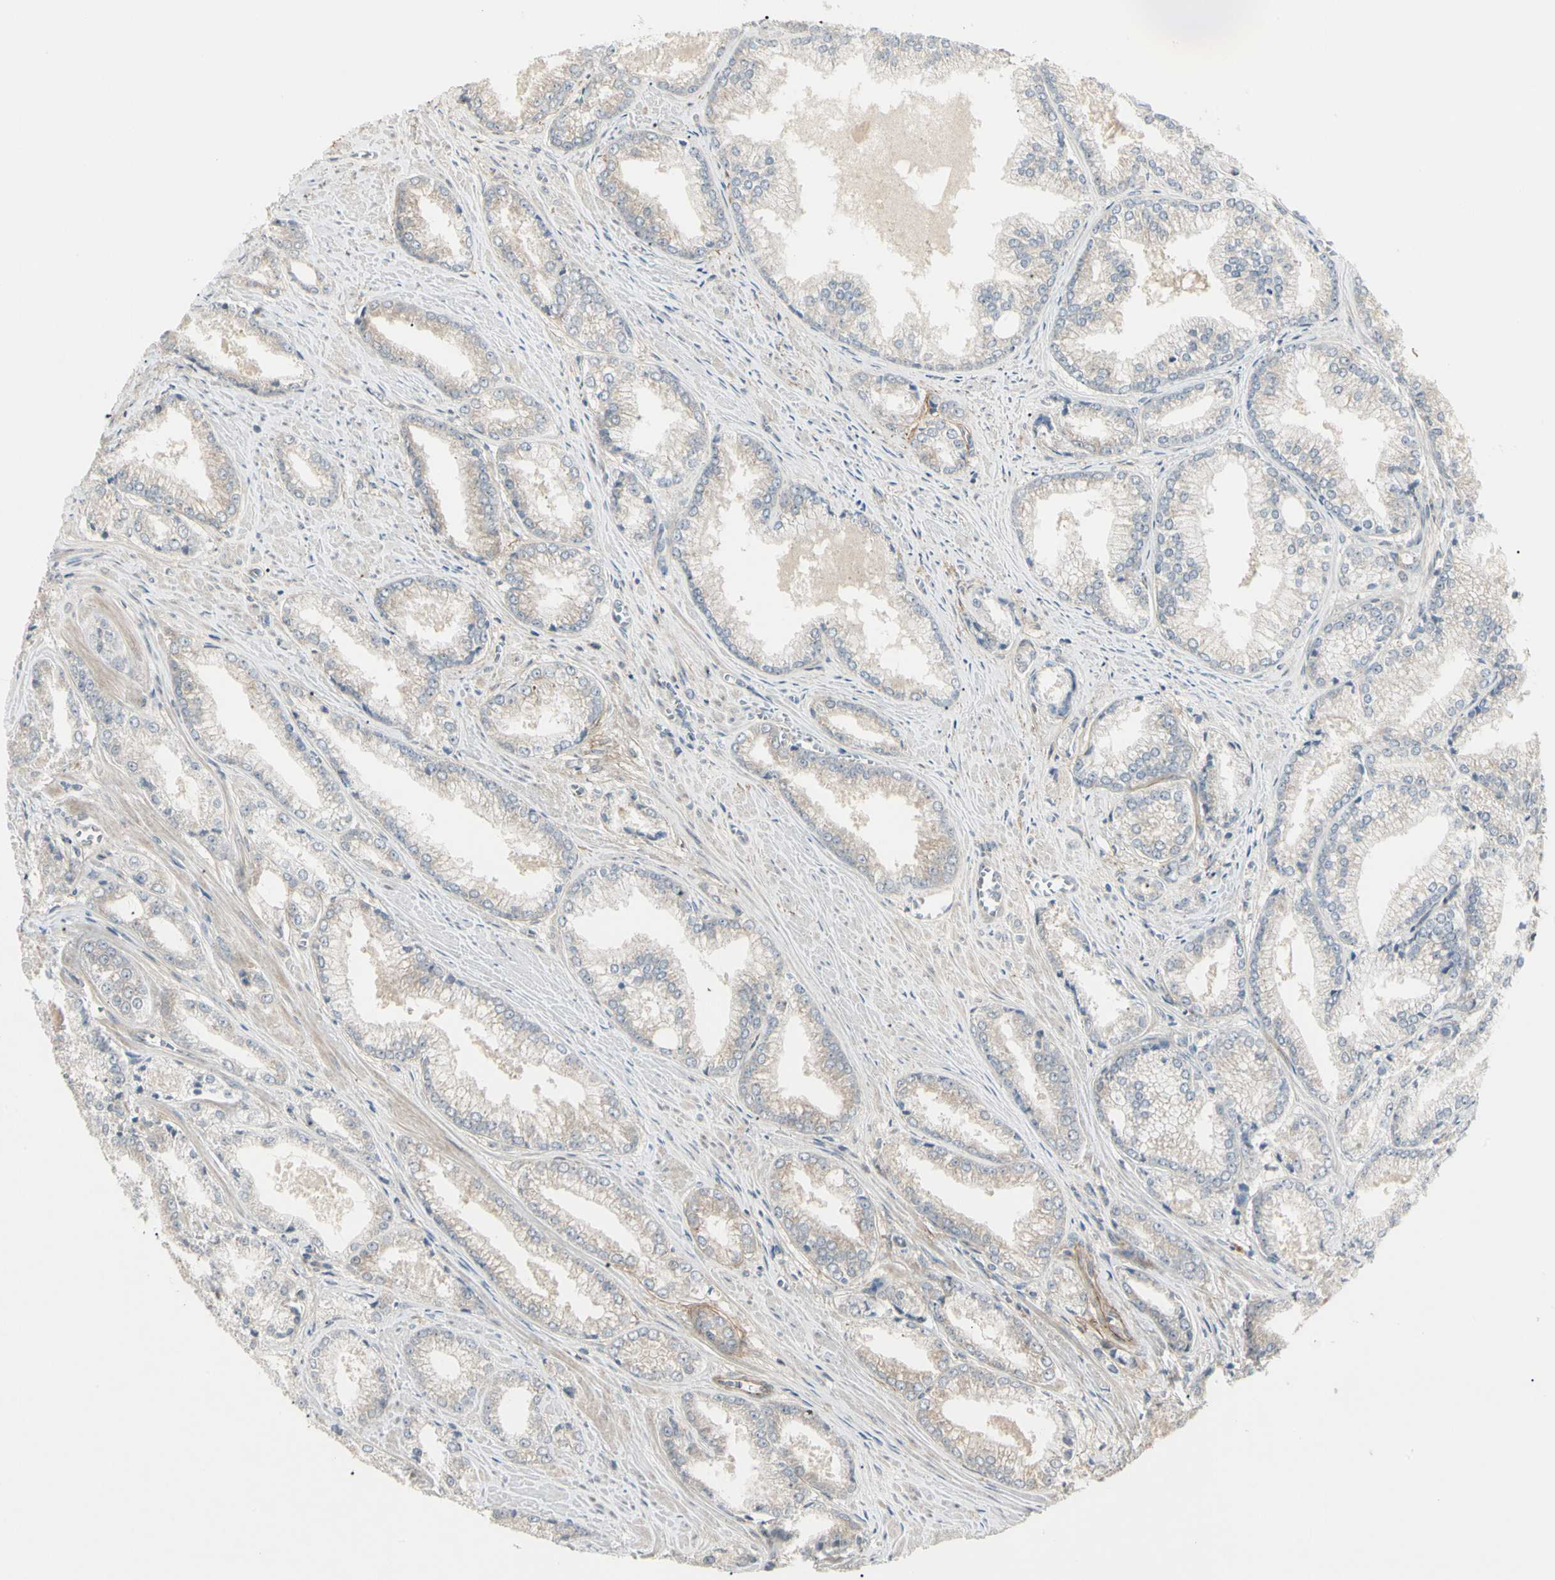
{"staining": {"intensity": "weak", "quantity": ">75%", "location": "cytoplasmic/membranous"}, "tissue": "prostate cancer", "cell_type": "Tumor cells", "image_type": "cancer", "snomed": [{"axis": "morphology", "description": "Adenocarcinoma, Low grade"}, {"axis": "topography", "description": "Prostate"}], "caption": "IHC image of low-grade adenocarcinoma (prostate) stained for a protein (brown), which demonstrates low levels of weak cytoplasmic/membranous staining in about >75% of tumor cells.", "gene": "F2R", "patient": {"sex": "male", "age": 64}}